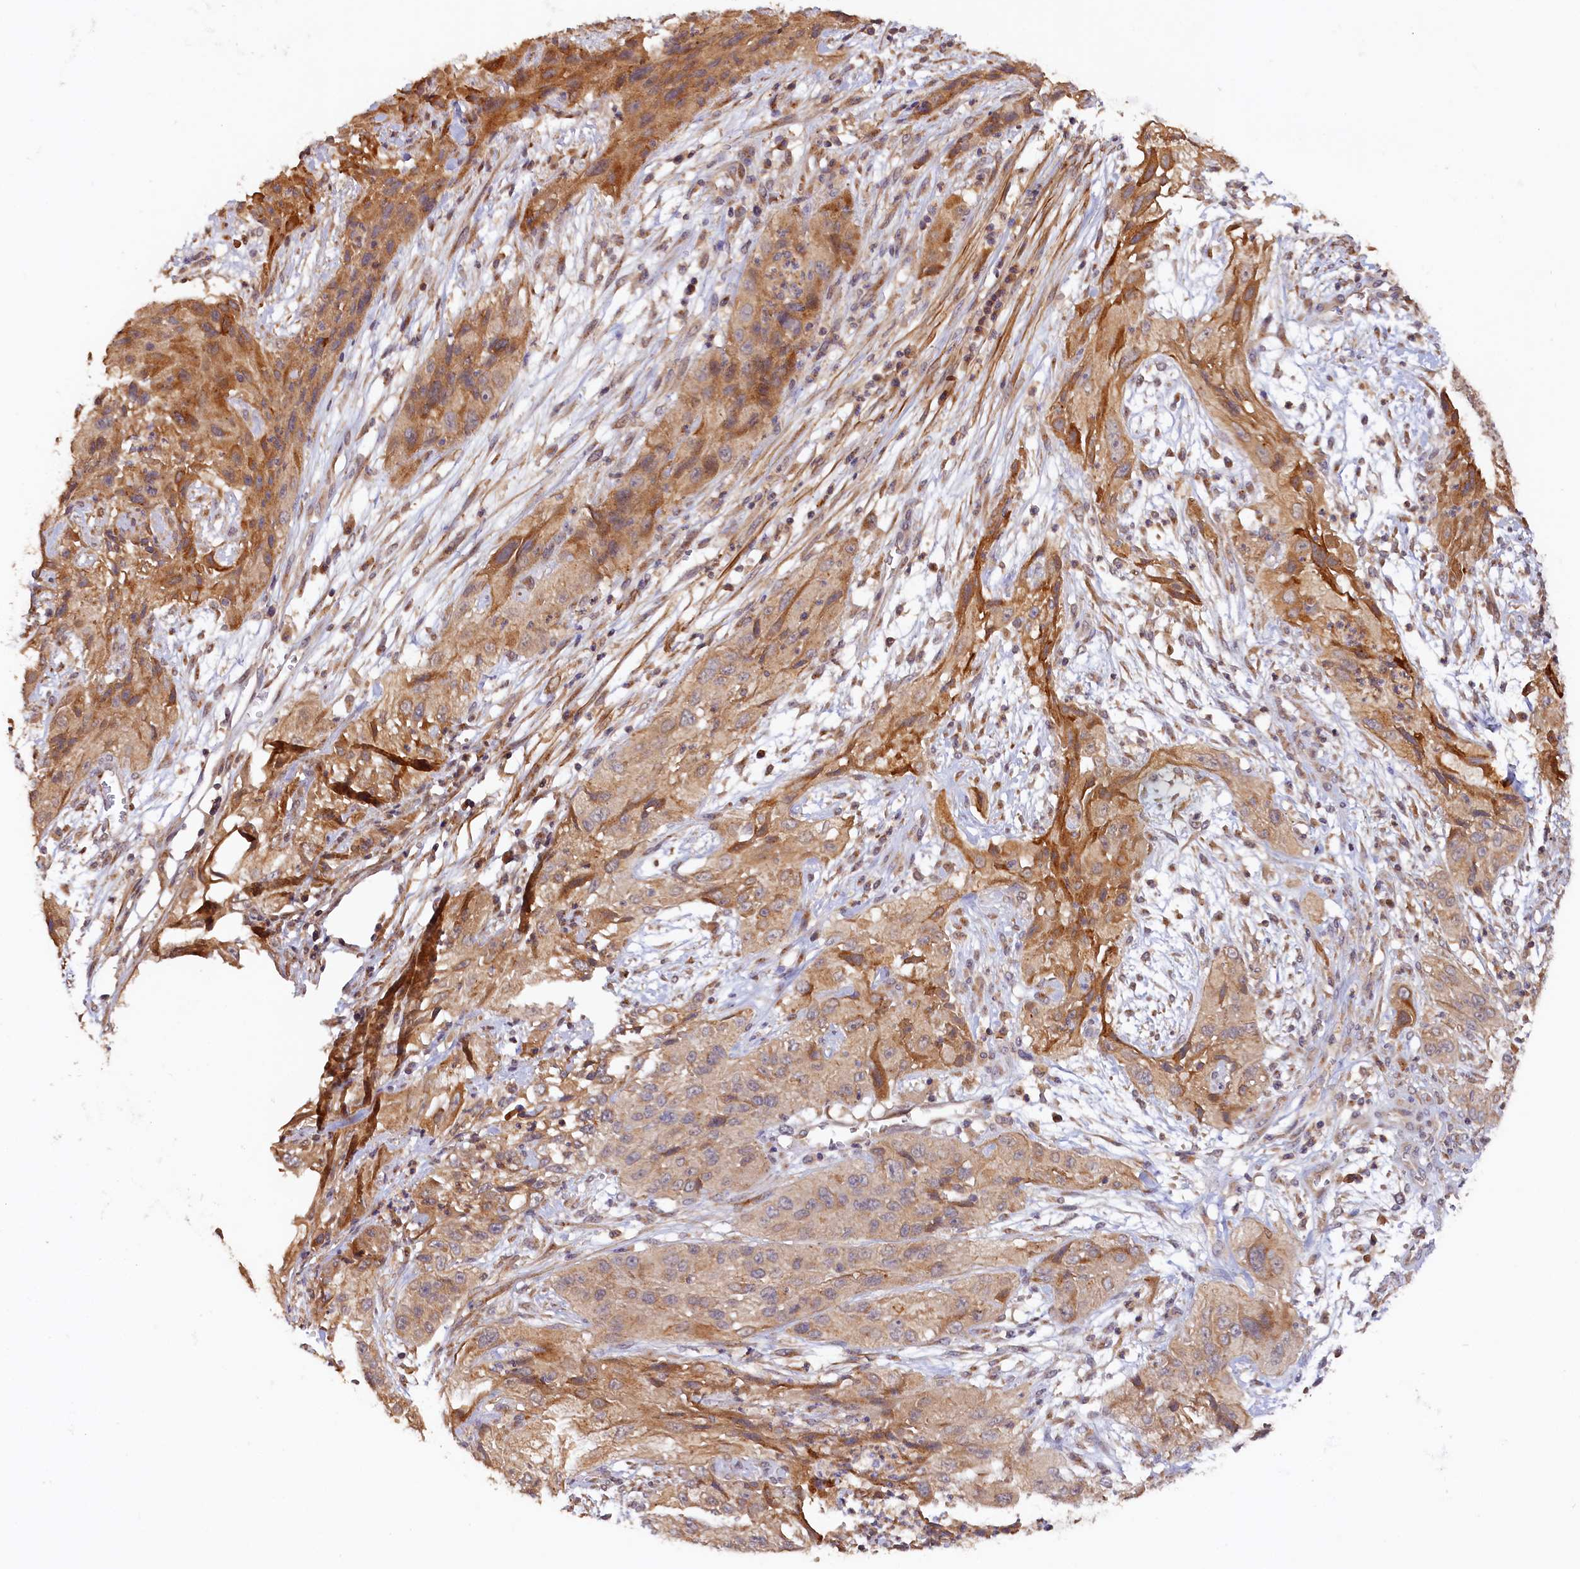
{"staining": {"intensity": "moderate", "quantity": ">75%", "location": "cytoplasmic/membranous"}, "tissue": "cervical cancer", "cell_type": "Tumor cells", "image_type": "cancer", "snomed": [{"axis": "morphology", "description": "Squamous cell carcinoma, NOS"}, {"axis": "topography", "description": "Cervix"}], "caption": "A histopathology image of human squamous cell carcinoma (cervical) stained for a protein displays moderate cytoplasmic/membranous brown staining in tumor cells. (DAB (3,3'-diaminobenzidine) = brown stain, brightfield microscopy at high magnification).", "gene": "TANGO6", "patient": {"sex": "female", "age": 32}}